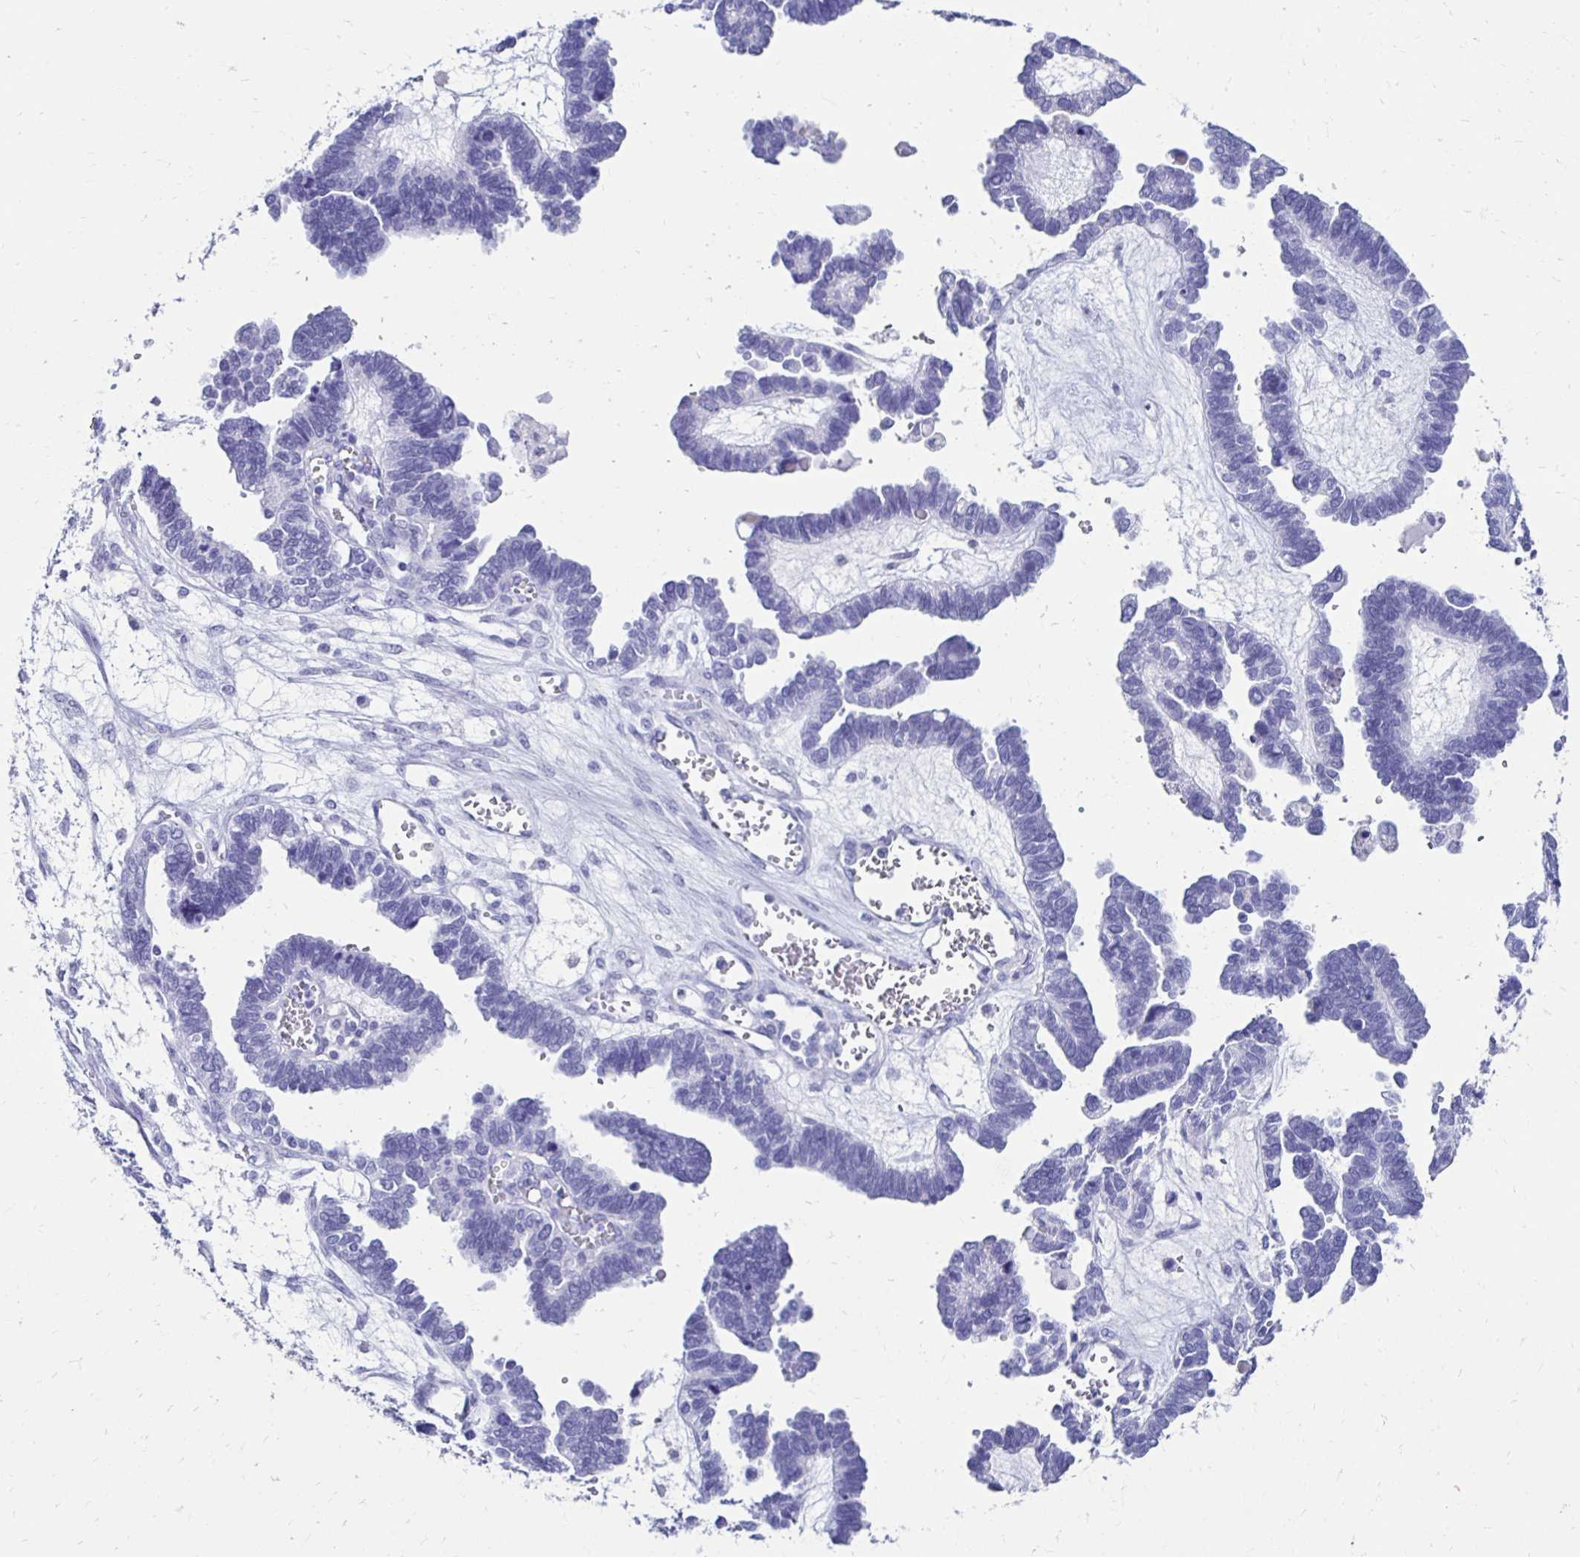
{"staining": {"intensity": "negative", "quantity": "none", "location": "none"}, "tissue": "ovarian cancer", "cell_type": "Tumor cells", "image_type": "cancer", "snomed": [{"axis": "morphology", "description": "Cystadenocarcinoma, serous, NOS"}, {"axis": "topography", "description": "Ovary"}], "caption": "There is no significant staining in tumor cells of ovarian cancer (serous cystadenocarcinoma).", "gene": "CST5", "patient": {"sex": "female", "age": 51}}